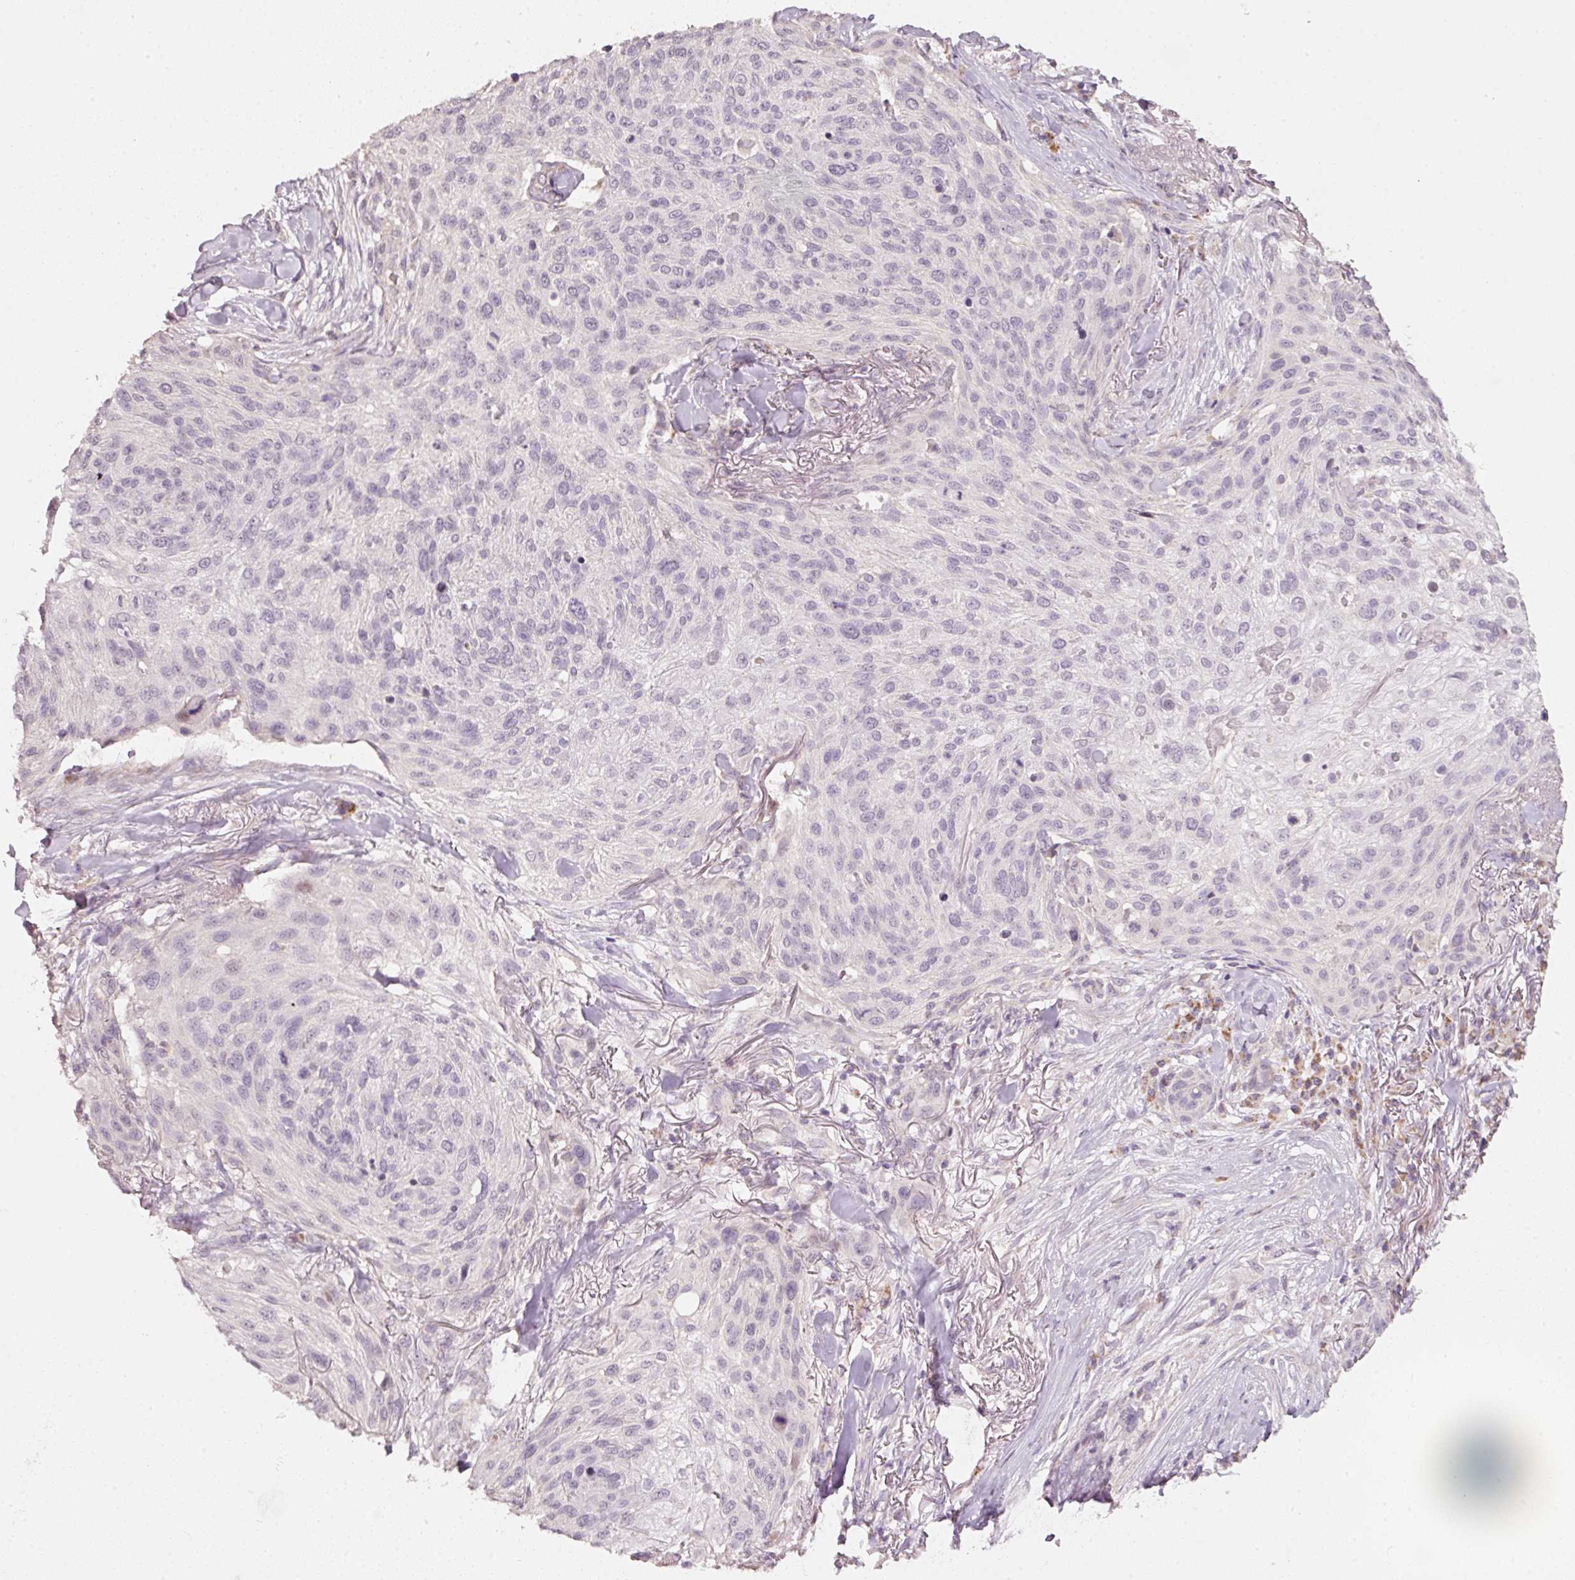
{"staining": {"intensity": "negative", "quantity": "none", "location": "none"}, "tissue": "skin cancer", "cell_type": "Tumor cells", "image_type": "cancer", "snomed": [{"axis": "morphology", "description": "Squamous cell carcinoma, NOS"}, {"axis": "topography", "description": "Skin"}], "caption": "Skin cancer (squamous cell carcinoma) was stained to show a protein in brown. There is no significant expression in tumor cells.", "gene": "TOB2", "patient": {"sex": "female", "age": 87}}